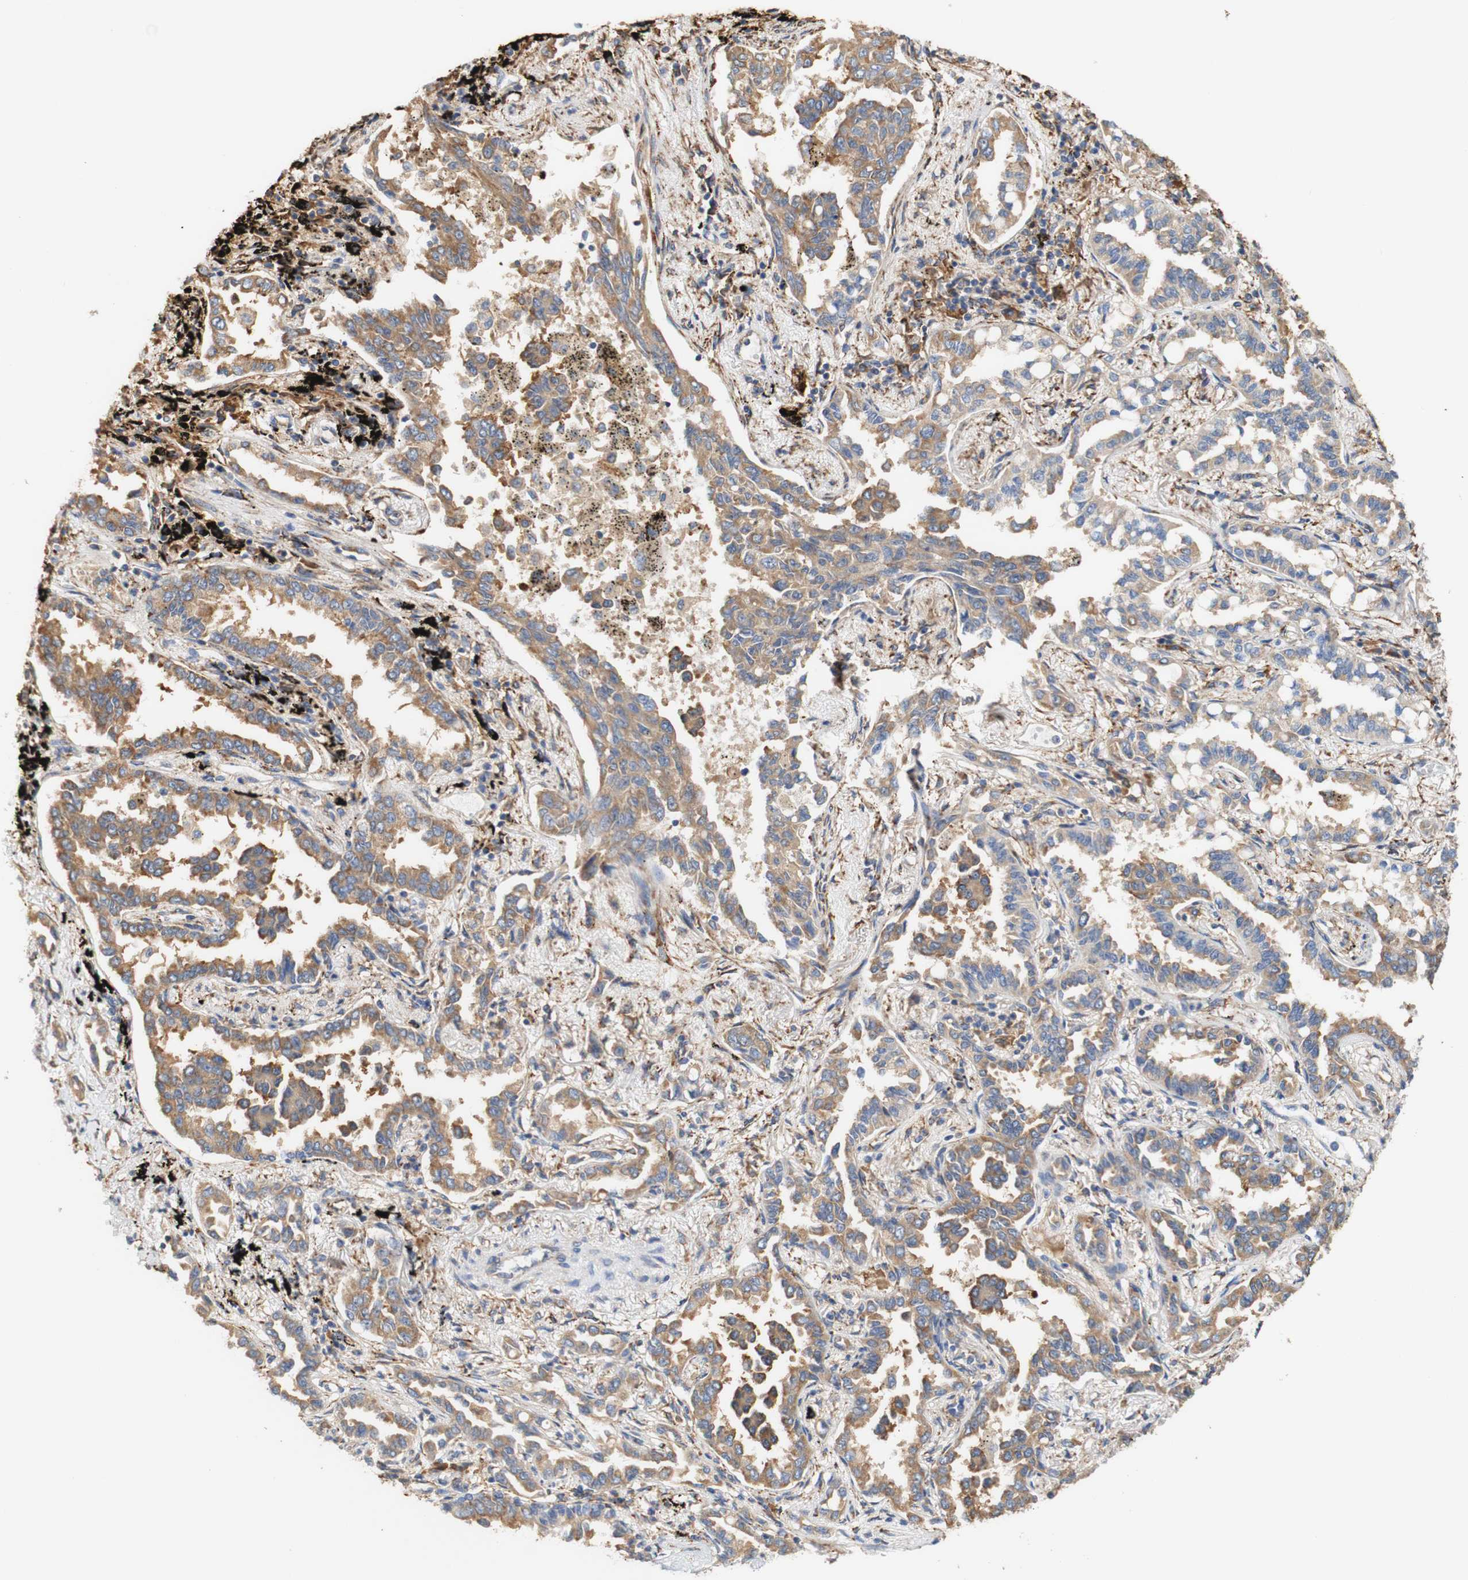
{"staining": {"intensity": "moderate", "quantity": ">75%", "location": "cytoplasmic/membranous"}, "tissue": "lung cancer", "cell_type": "Tumor cells", "image_type": "cancer", "snomed": [{"axis": "morphology", "description": "Normal tissue, NOS"}, {"axis": "morphology", "description": "Adenocarcinoma, NOS"}, {"axis": "topography", "description": "Lung"}], "caption": "Immunohistochemical staining of lung cancer shows medium levels of moderate cytoplasmic/membranous protein positivity in about >75% of tumor cells.", "gene": "EIF2AK4", "patient": {"sex": "male", "age": 59}}